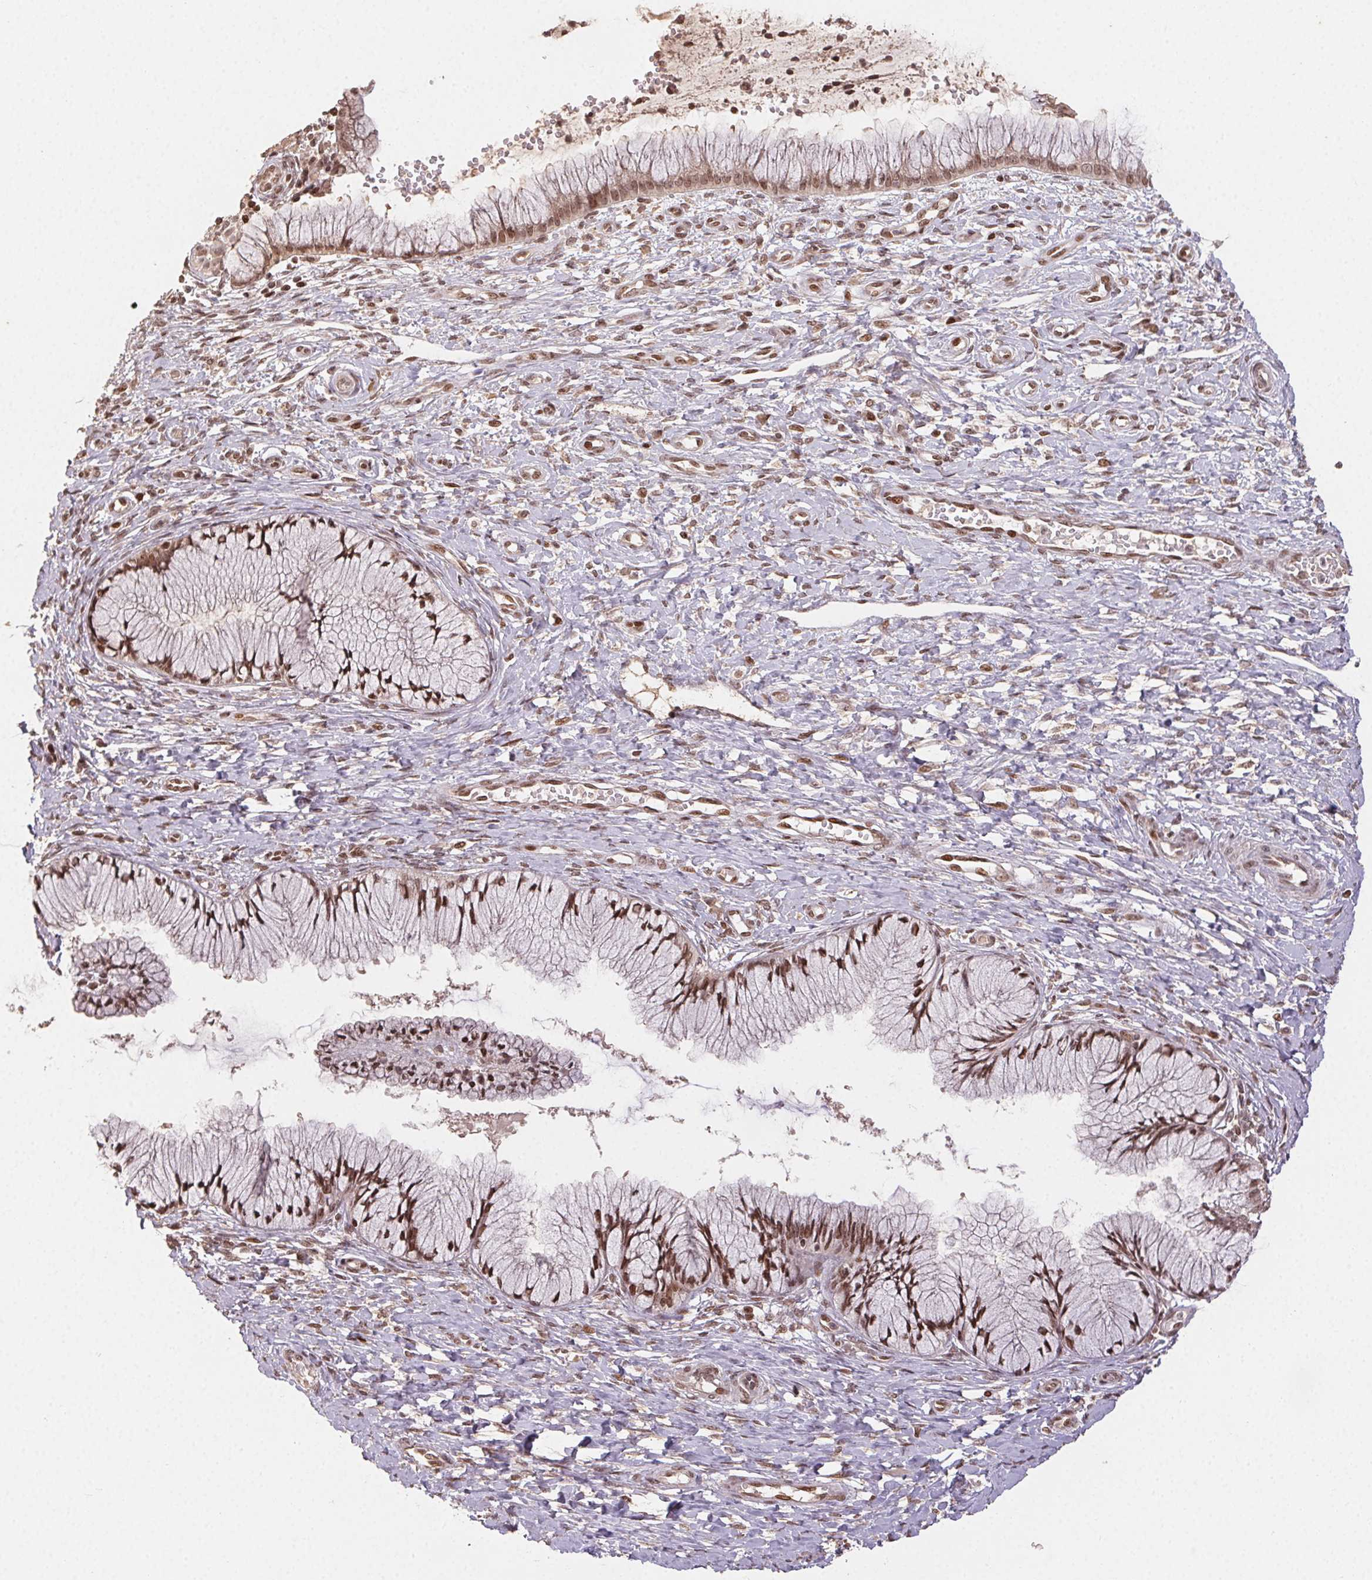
{"staining": {"intensity": "moderate", "quantity": ">75%", "location": "cytoplasmic/membranous,nuclear"}, "tissue": "cervix", "cell_type": "Glandular cells", "image_type": "normal", "snomed": [{"axis": "morphology", "description": "Normal tissue, NOS"}, {"axis": "topography", "description": "Cervix"}], "caption": "A high-resolution histopathology image shows IHC staining of unremarkable cervix, which exhibits moderate cytoplasmic/membranous,nuclear positivity in about >75% of glandular cells. The staining was performed using DAB (3,3'-diaminobenzidine), with brown indicating positive protein expression. Nuclei are stained blue with hematoxylin.", "gene": "MAPKAPK2", "patient": {"sex": "female", "age": 37}}